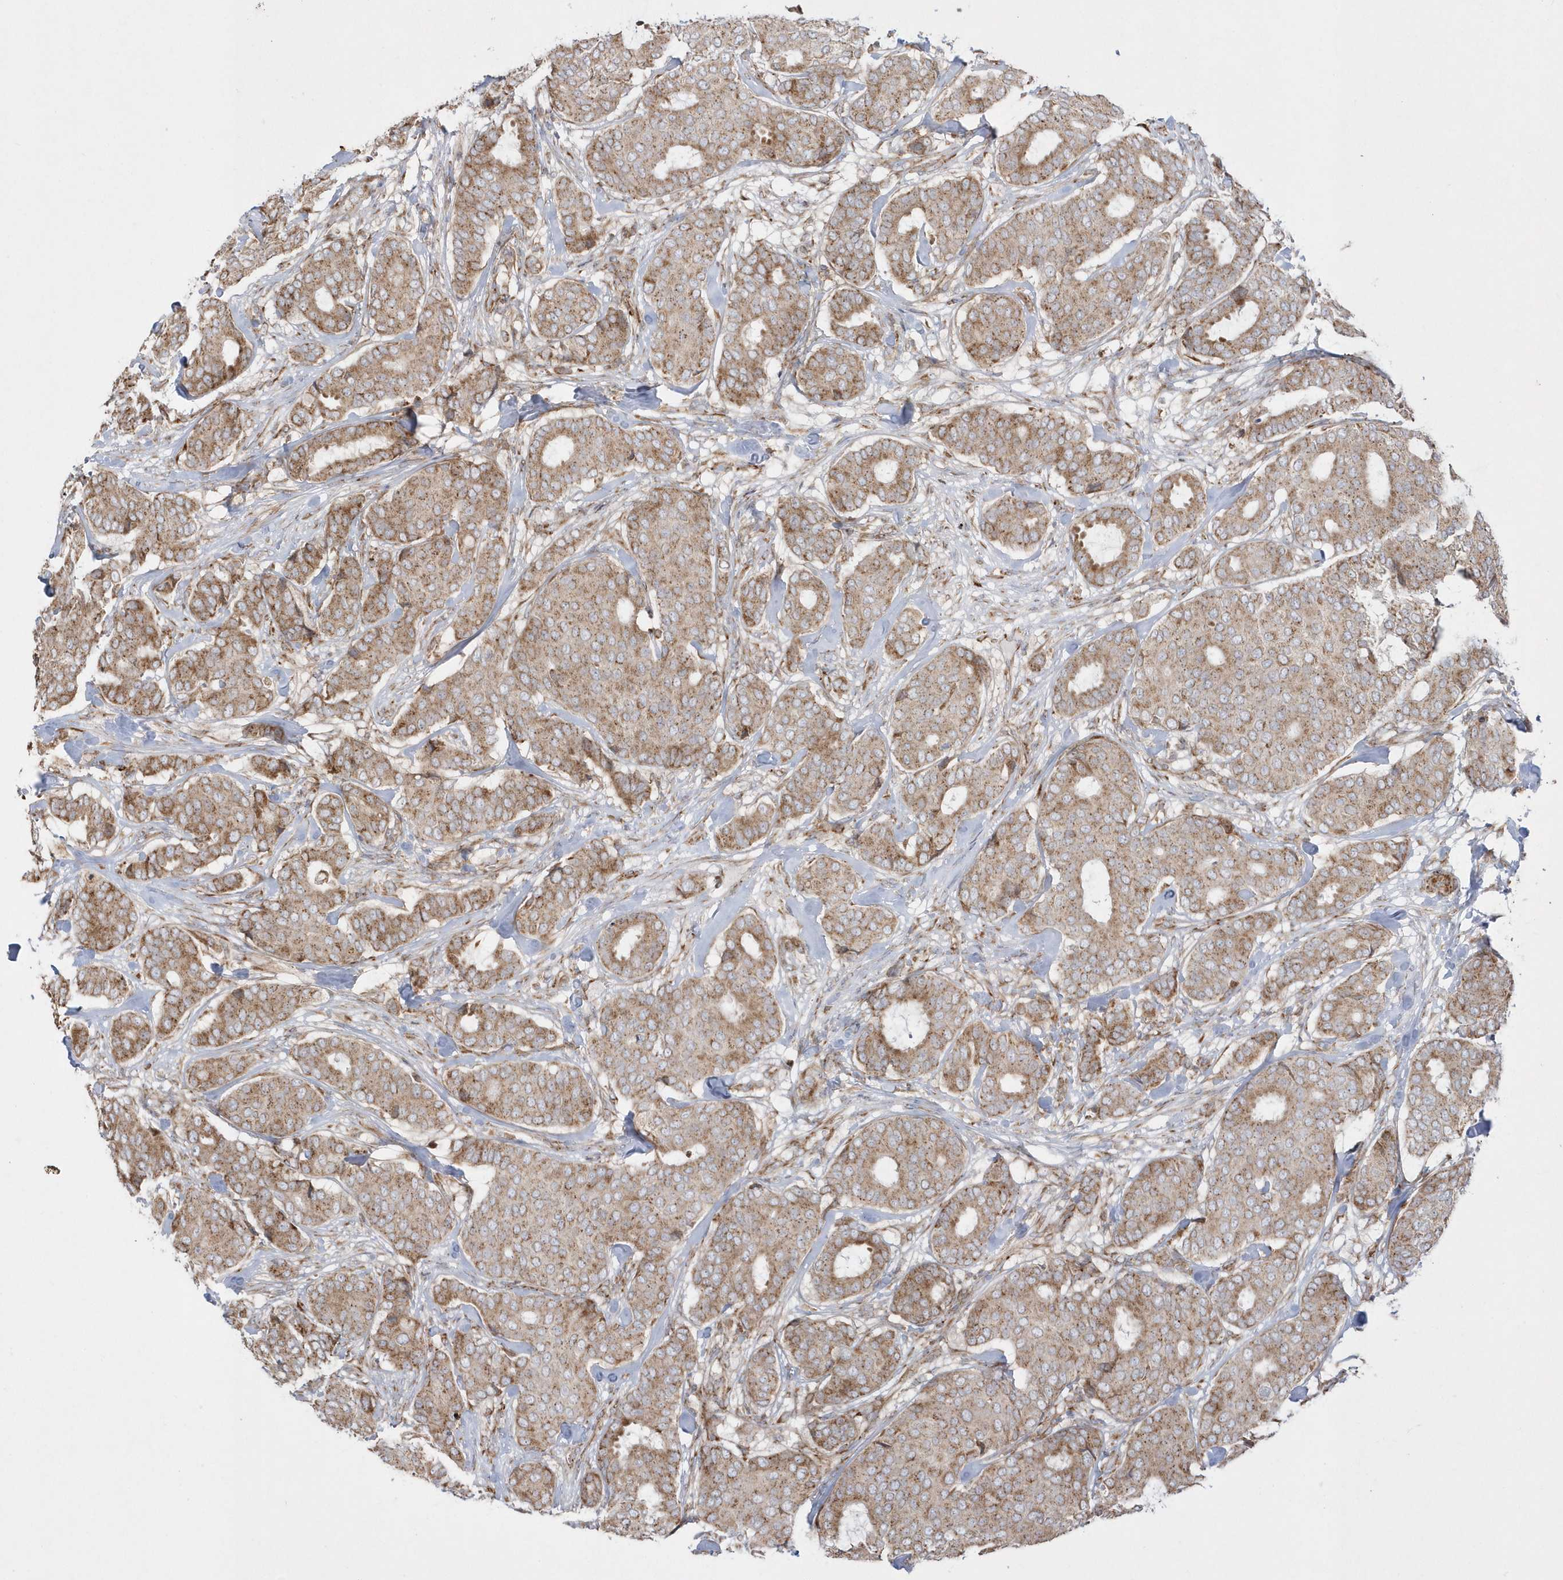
{"staining": {"intensity": "moderate", "quantity": ">75%", "location": "cytoplasmic/membranous"}, "tissue": "breast cancer", "cell_type": "Tumor cells", "image_type": "cancer", "snomed": [{"axis": "morphology", "description": "Duct carcinoma"}, {"axis": "topography", "description": "Breast"}], "caption": "Protein staining demonstrates moderate cytoplasmic/membranous staining in about >75% of tumor cells in breast intraductal carcinoma.", "gene": "SH3BP2", "patient": {"sex": "female", "age": 75}}